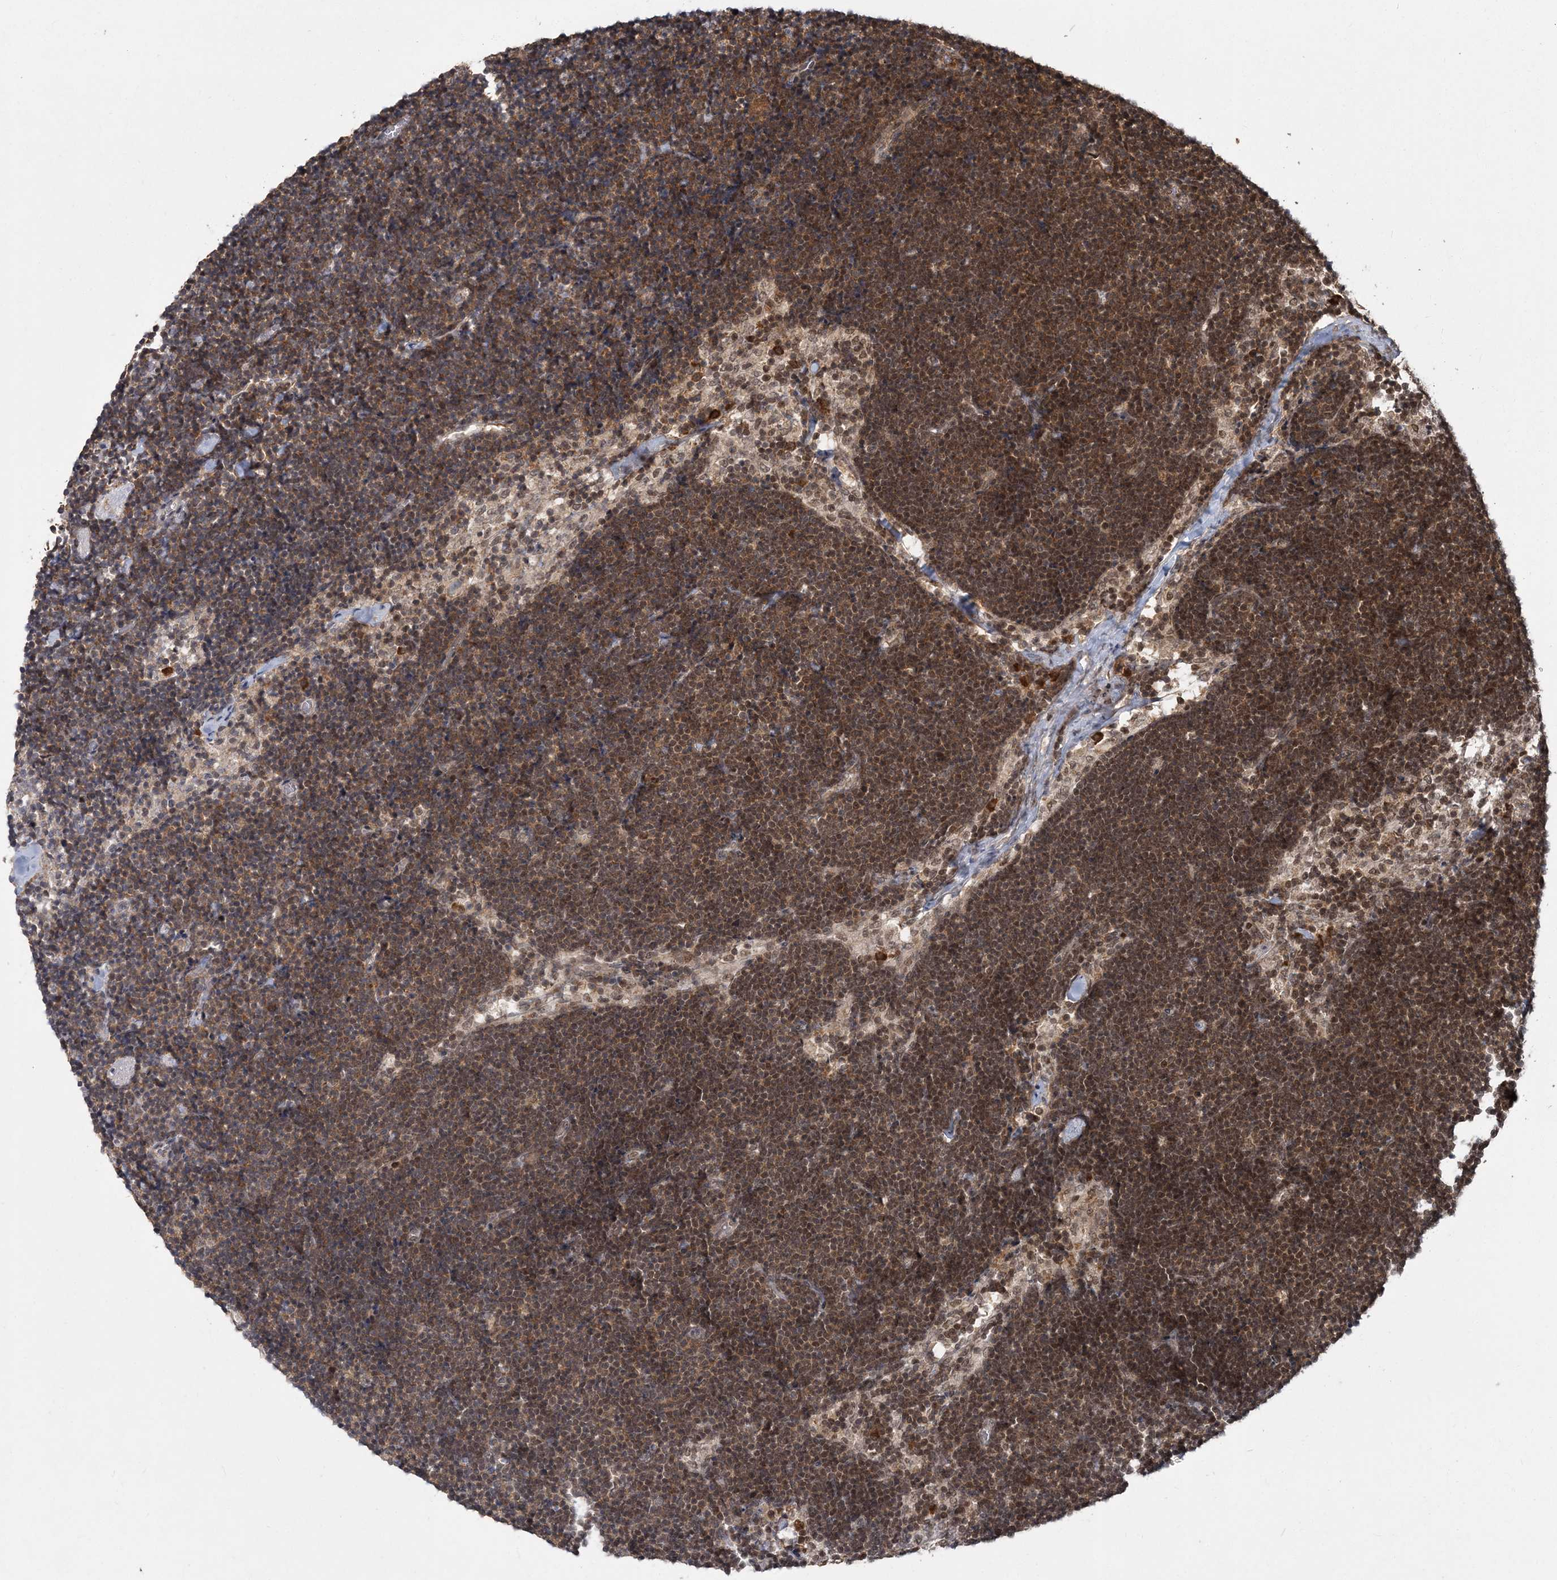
{"staining": {"intensity": "moderate", "quantity": ">75%", "location": "nuclear"}, "tissue": "lymph node", "cell_type": "Germinal center cells", "image_type": "normal", "snomed": [{"axis": "morphology", "description": "Normal tissue, NOS"}, {"axis": "topography", "description": "Lymph node"}], "caption": "Protein expression by immunohistochemistry exhibits moderate nuclear staining in about >75% of germinal center cells in normal lymph node.", "gene": "COPS7B", "patient": {"sex": "male", "age": 63}}